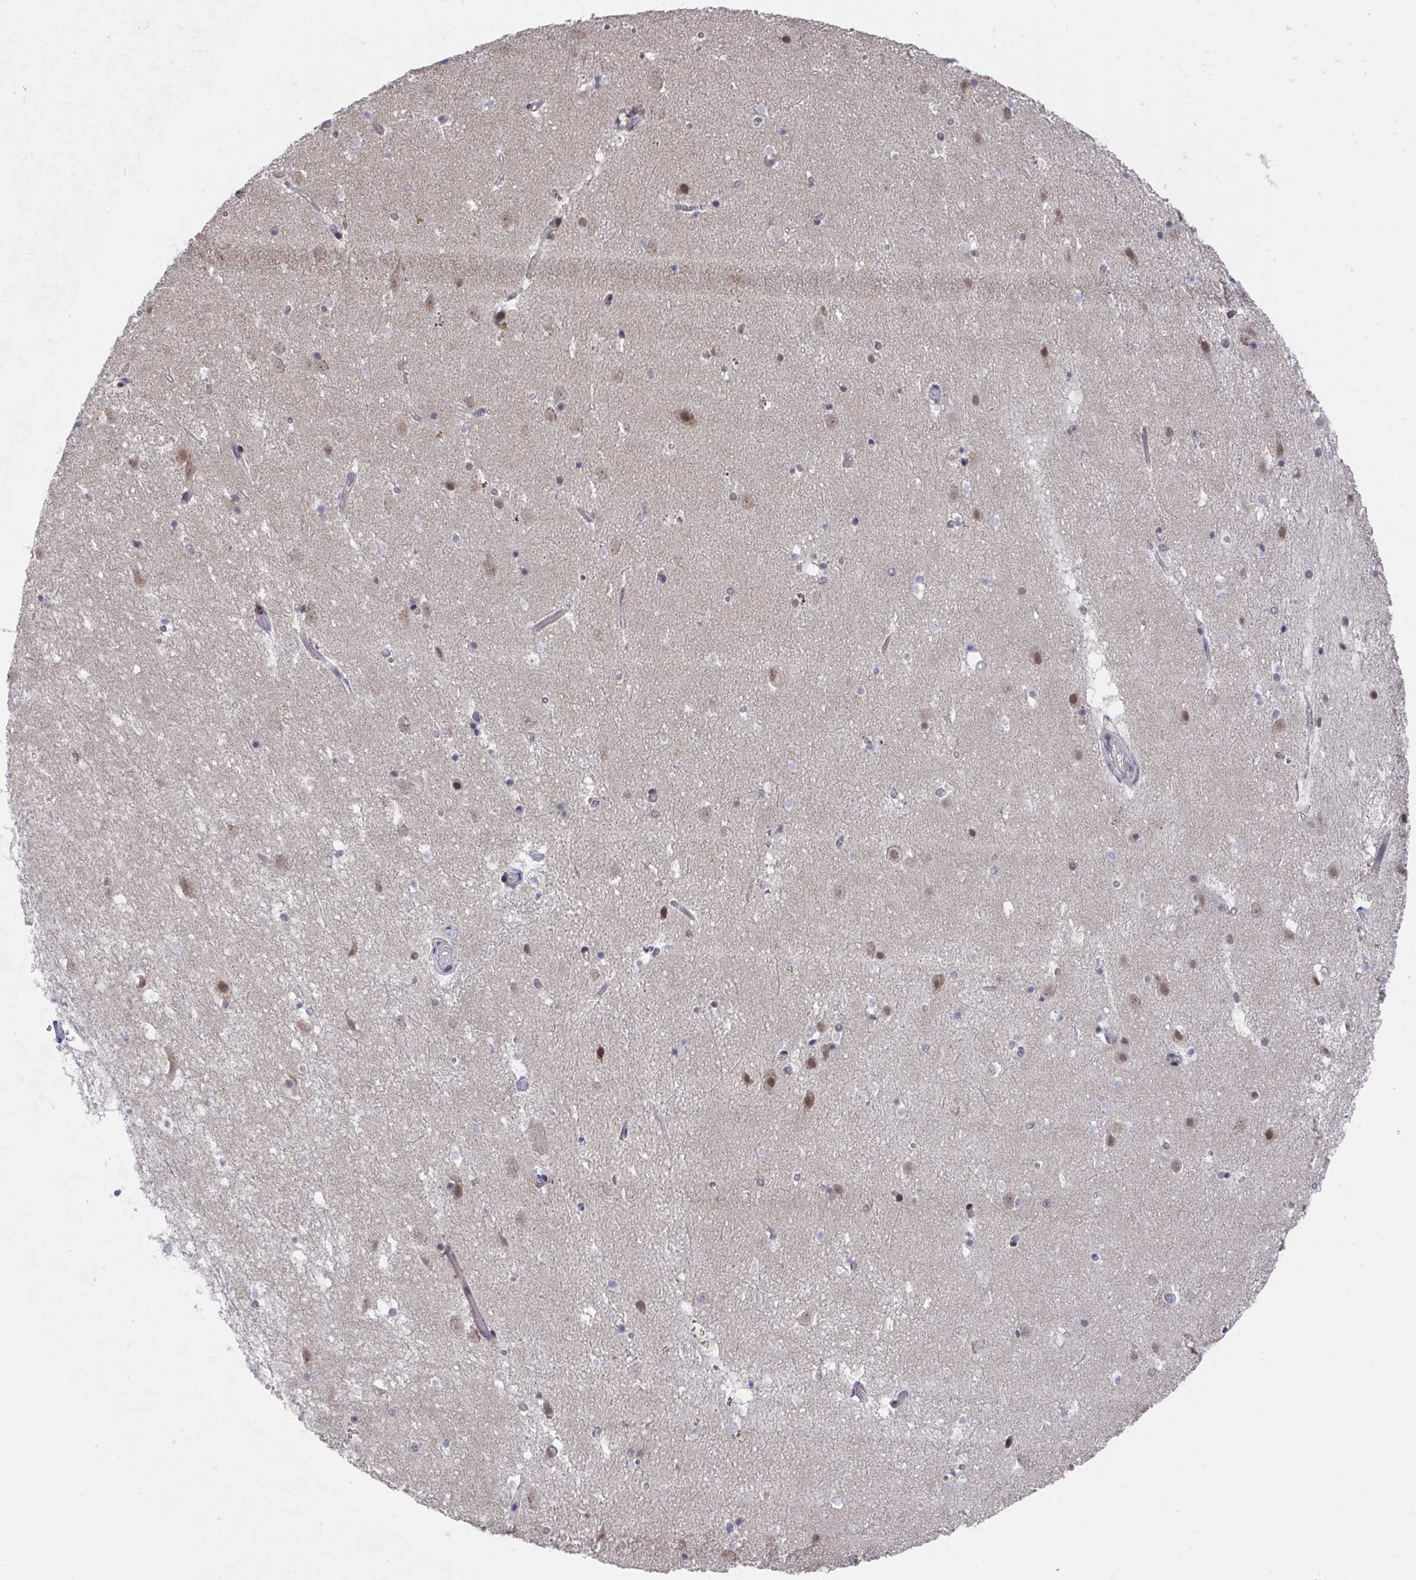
{"staining": {"intensity": "negative", "quantity": "none", "location": "none"}, "tissue": "caudate", "cell_type": "Glial cells", "image_type": "normal", "snomed": [{"axis": "morphology", "description": "Normal tissue, NOS"}, {"axis": "topography", "description": "Lateral ventricle wall"}], "caption": "The micrograph exhibits no staining of glial cells in normal caudate. (DAB IHC, high magnification).", "gene": "JMJD1C", "patient": {"sex": "male", "age": 37}}